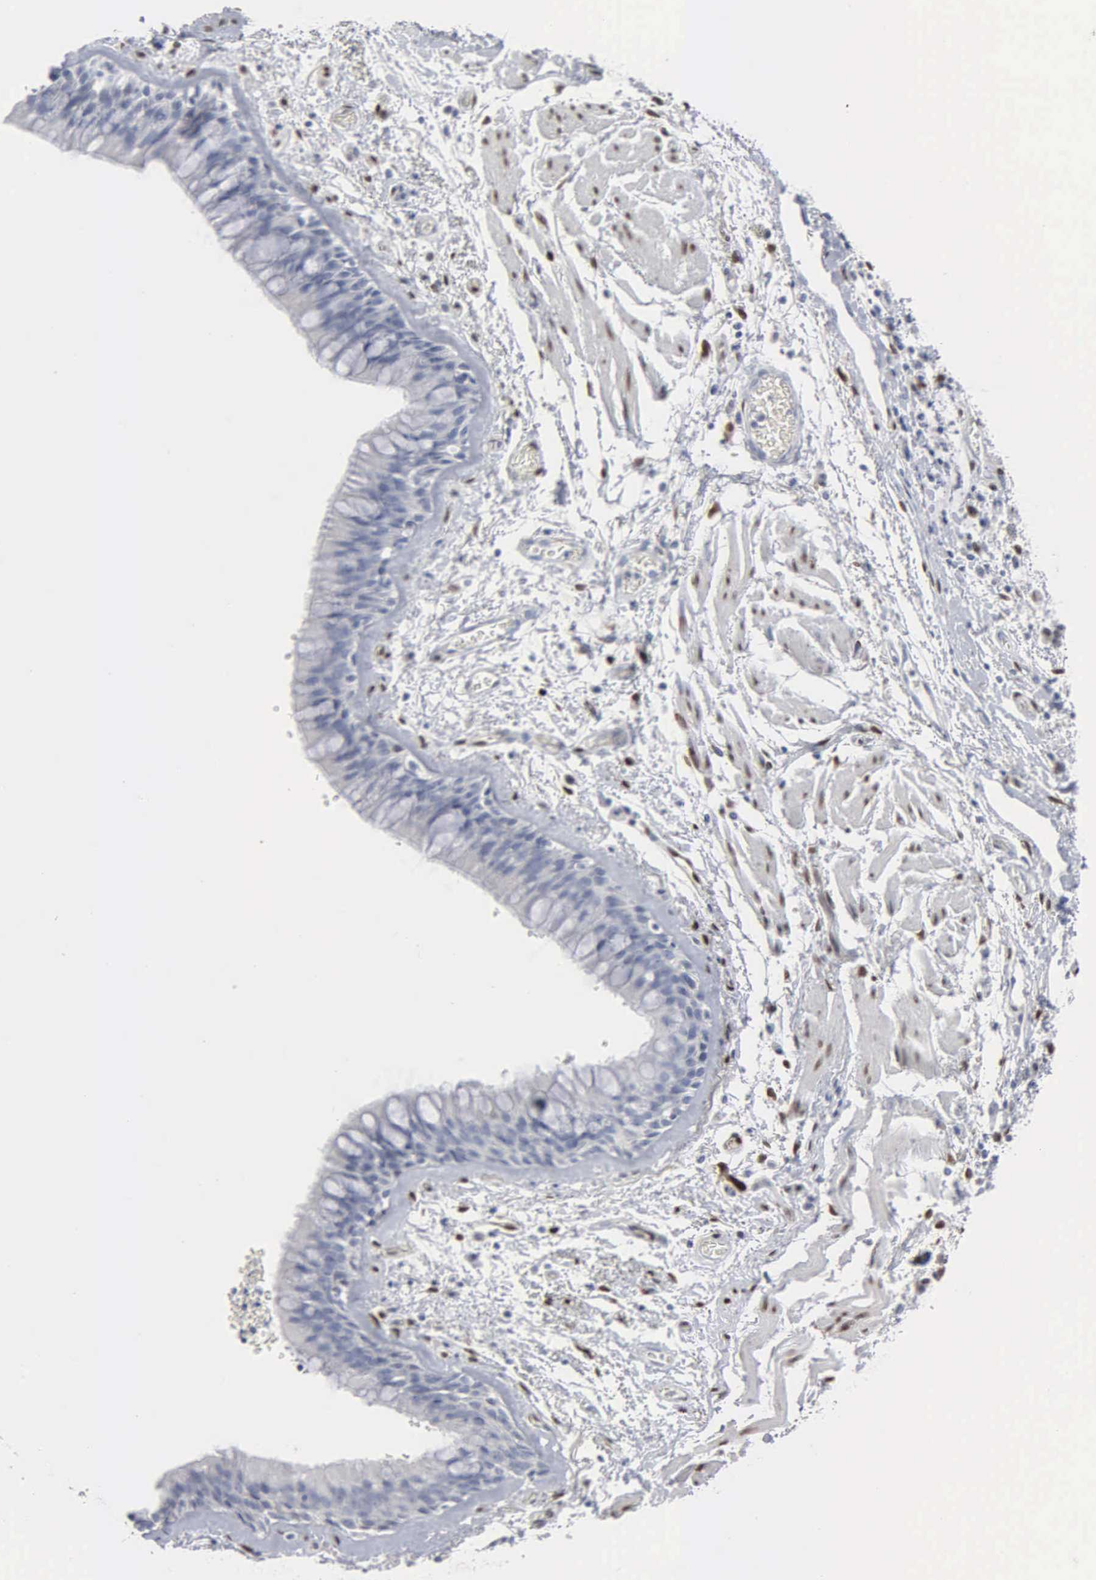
{"staining": {"intensity": "negative", "quantity": "none", "location": "none"}, "tissue": "bronchus", "cell_type": "Respiratory epithelial cells", "image_type": "normal", "snomed": [{"axis": "morphology", "description": "Normal tissue, NOS"}, {"axis": "topography", "description": "Bronchus"}, {"axis": "topography", "description": "Lung"}], "caption": "The immunohistochemistry (IHC) photomicrograph has no significant expression in respiratory epithelial cells of bronchus. The staining is performed using DAB brown chromogen with nuclei counter-stained in using hematoxylin.", "gene": "FGF2", "patient": {"sex": "female", "age": 57}}